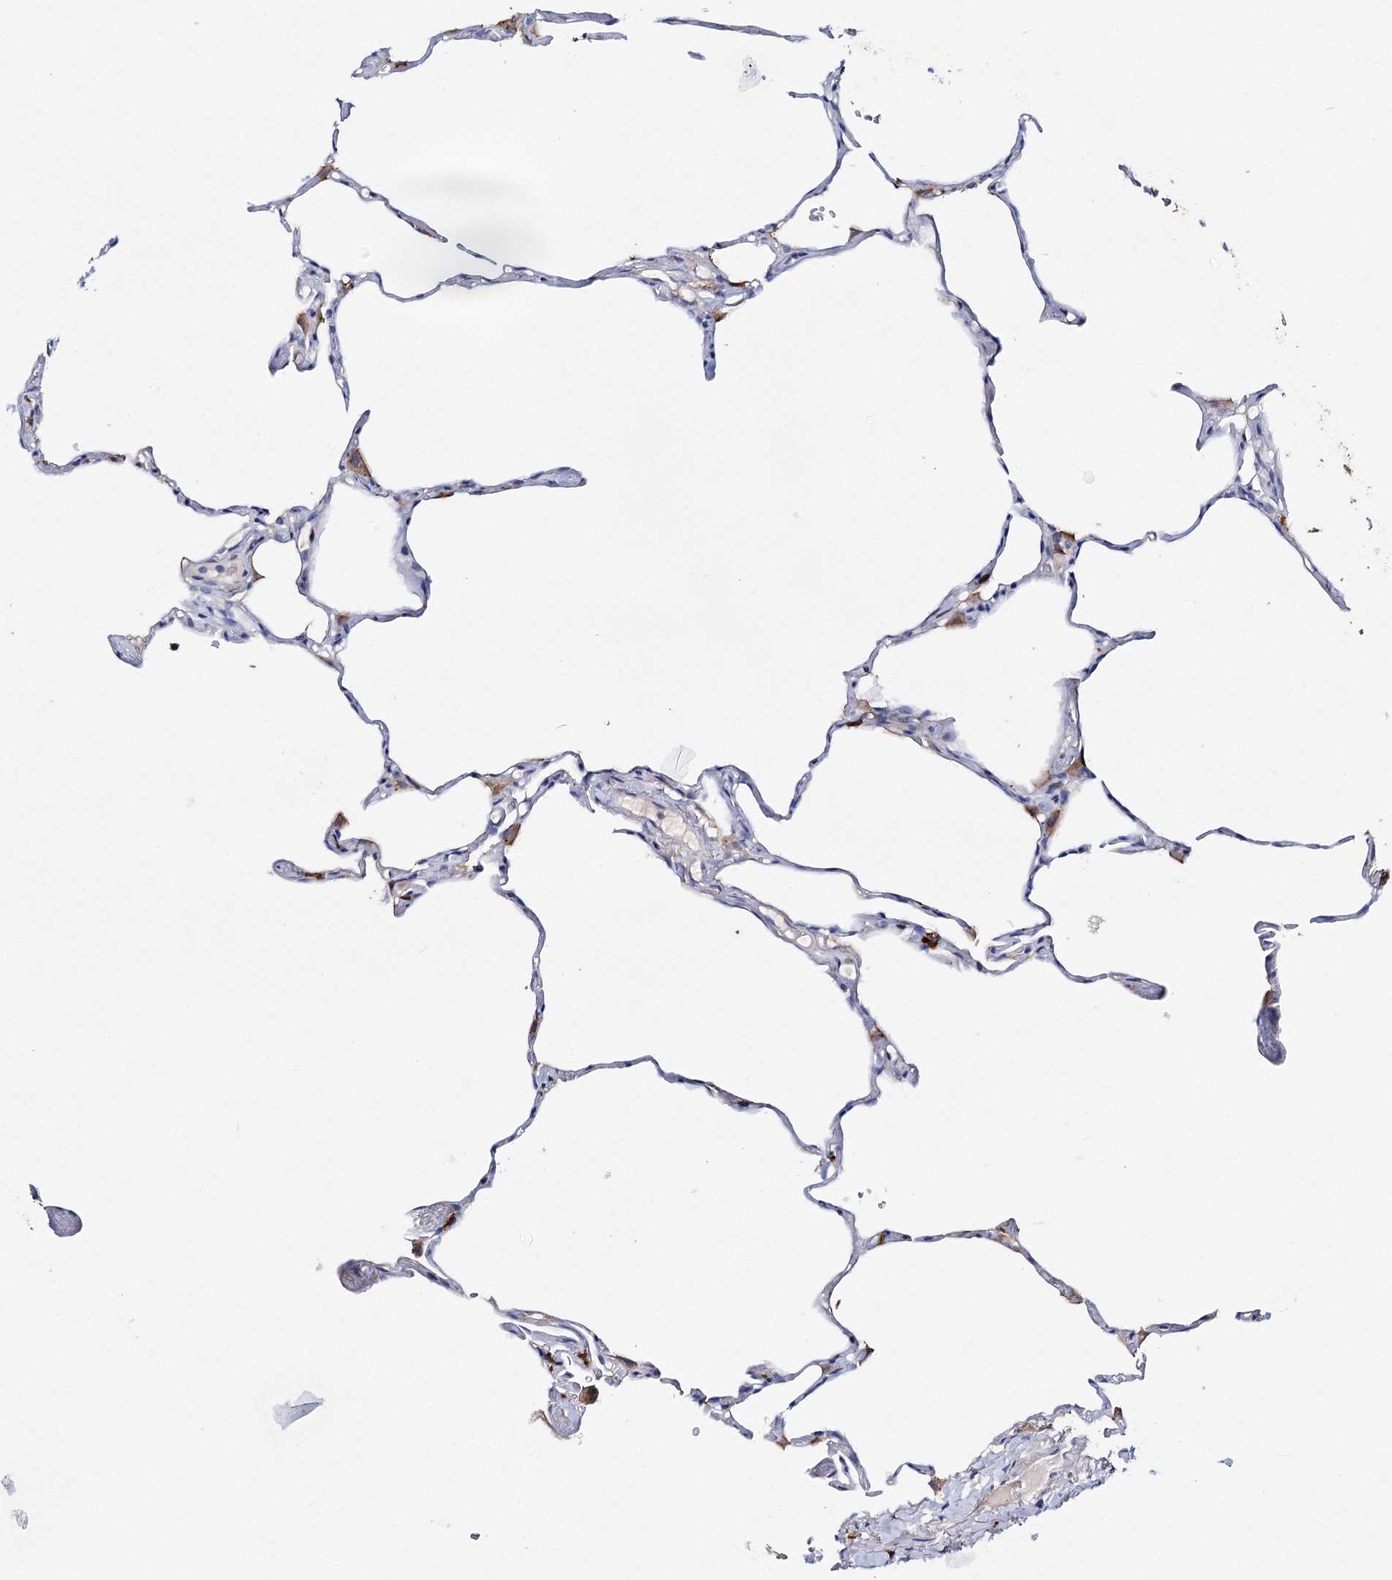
{"staining": {"intensity": "moderate", "quantity": "<25%", "location": "cytoplasmic/membranous"}, "tissue": "lung", "cell_type": "Alveolar cells", "image_type": "normal", "snomed": [{"axis": "morphology", "description": "Normal tissue, NOS"}, {"axis": "topography", "description": "Lung"}], "caption": "Brown immunohistochemical staining in benign human lung demonstrates moderate cytoplasmic/membranous staining in approximately <25% of alveolar cells. Using DAB (3,3'-diaminobenzidine) (brown) and hematoxylin (blue) stains, captured at high magnification using brightfield microscopy.", "gene": "CFAP46", "patient": {"sex": "male", "age": 65}}